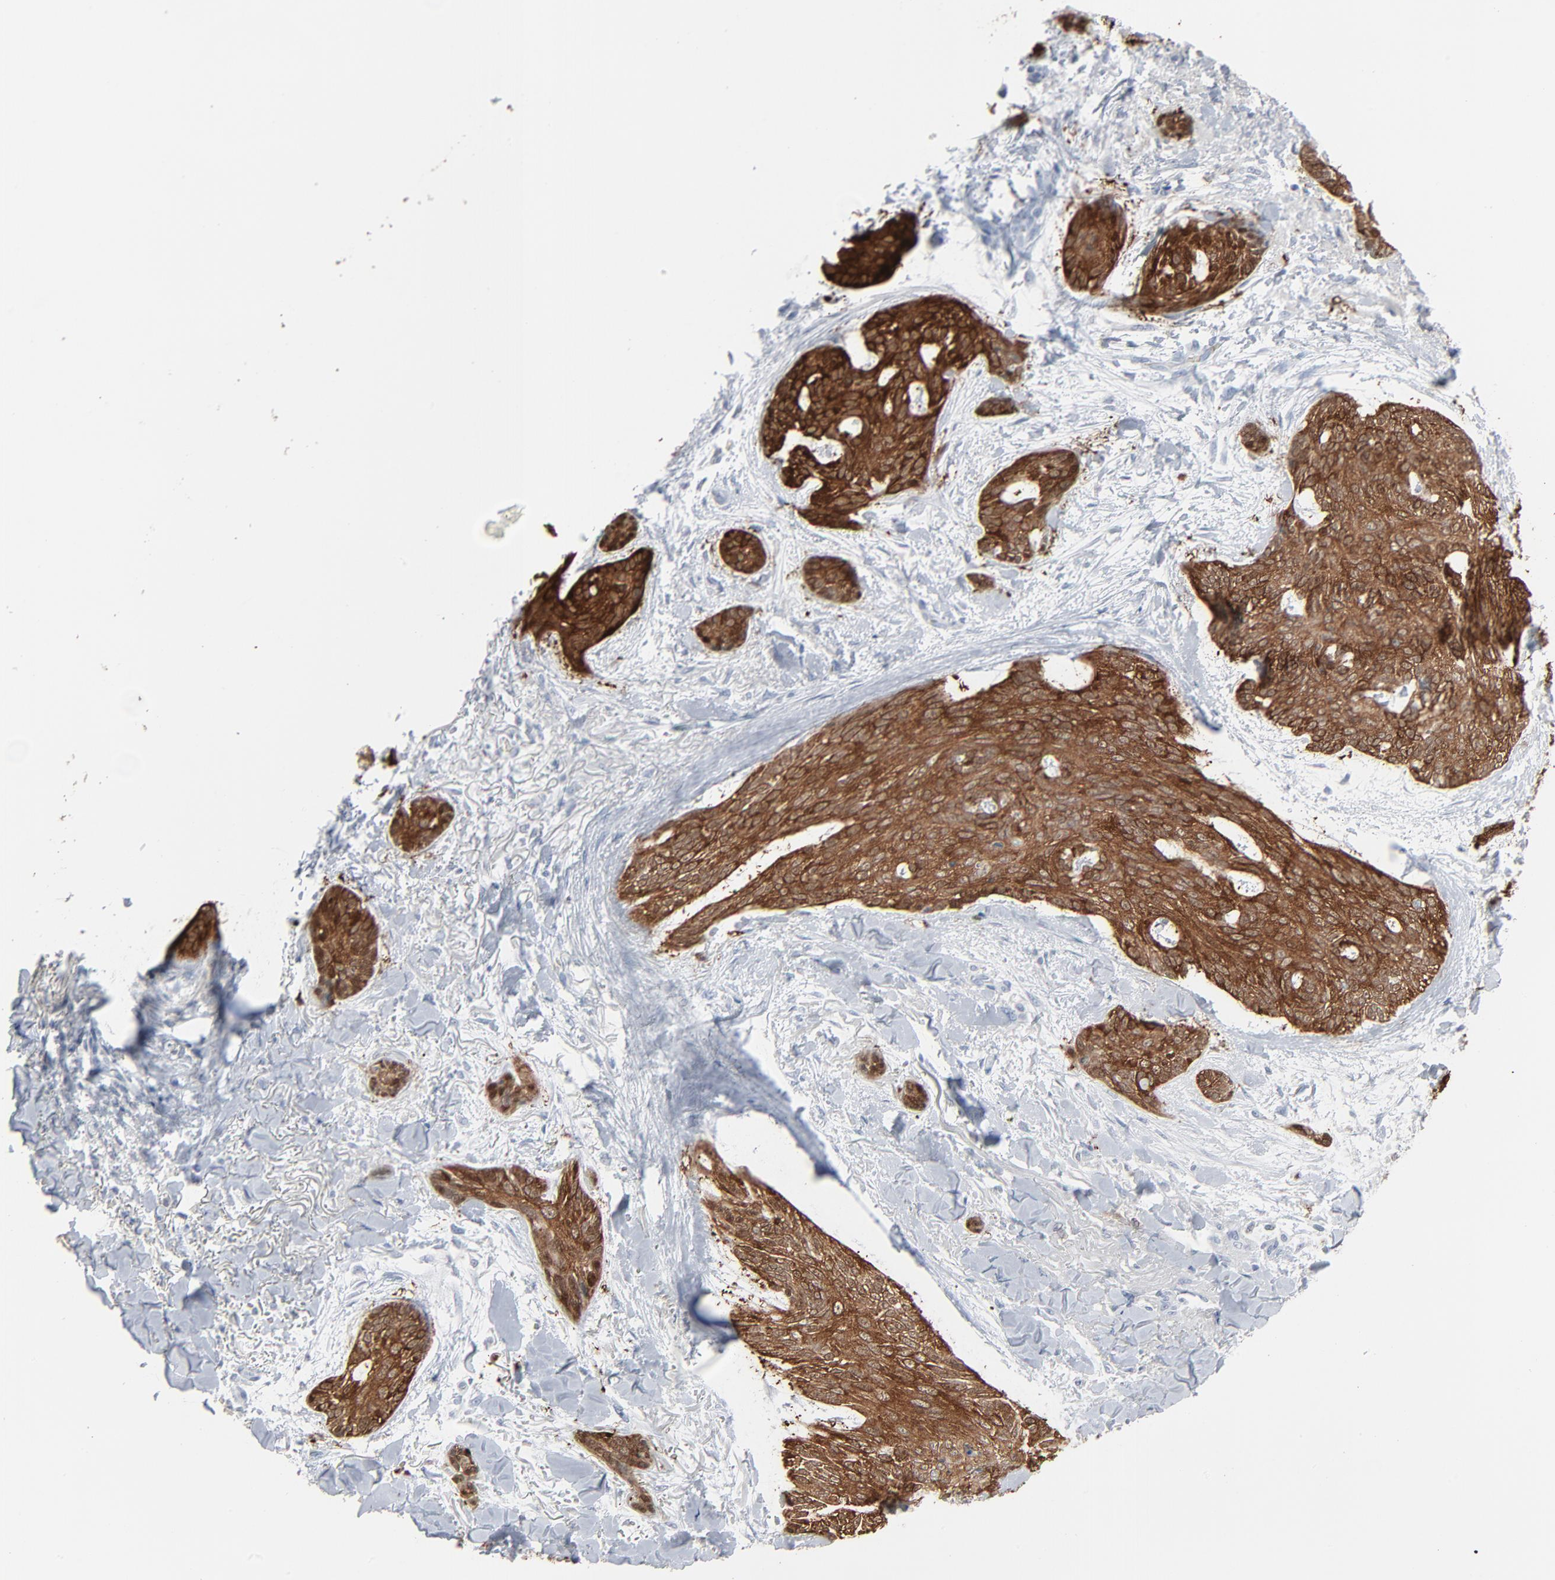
{"staining": {"intensity": "strong", "quantity": ">75%", "location": "cytoplasmic/membranous"}, "tissue": "skin cancer", "cell_type": "Tumor cells", "image_type": "cancer", "snomed": [{"axis": "morphology", "description": "Normal tissue, NOS"}, {"axis": "morphology", "description": "Basal cell carcinoma"}, {"axis": "topography", "description": "Skin"}], "caption": "Protein expression analysis of human basal cell carcinoma (skin) reveals strong cytoplasmic/membranous expression in about >75% of tumor cells. (Stains: DAB in brown, nuclei in blue, Microscopy: brightfield microscopy at high magnification).", "gene": "PHGDH", "patient": {"sex": "female", "age": 71}}